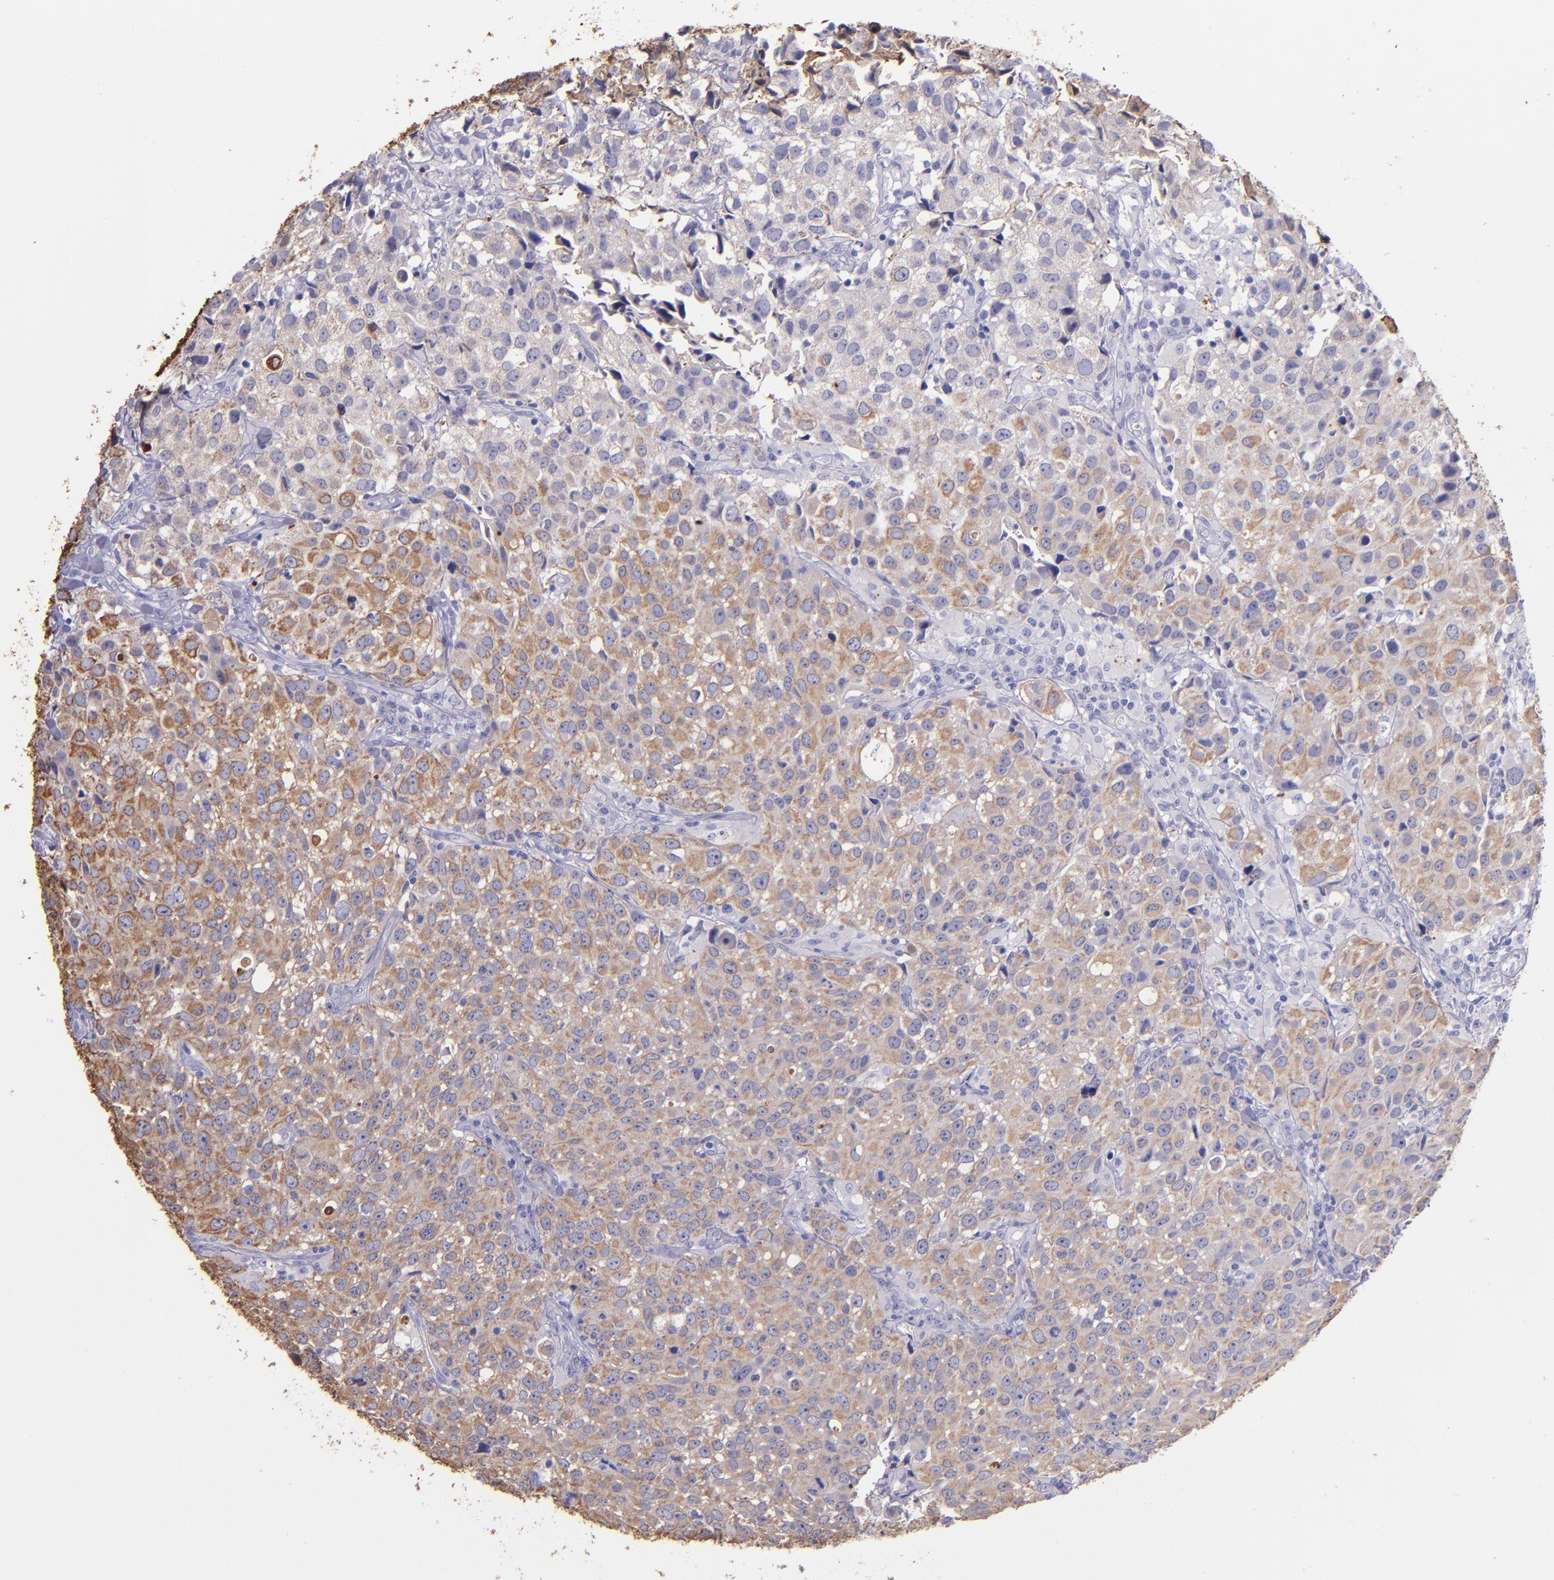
{"staining": {"intensity": "moderate", "quantity": ">75%", "location": "cytoplasmic/membranous"}, "tissue": "urothelial cancer", "cell_type": "Tumor cells", "image_type": "cancer", "snomed": [{"axis": "morphology", "description": "Urothelial carcinoma, High grade"}, {"axis": "topography", "description": "Urinary bladder"}], "caption": "This is an image of IHC staining of high-grade urothelial carcinoma, which shows moderate staining in the cytoplasmic/membranous of tumor cells.", "gene": "KRT4", "patient": {"sex": "female", "age": 75}}